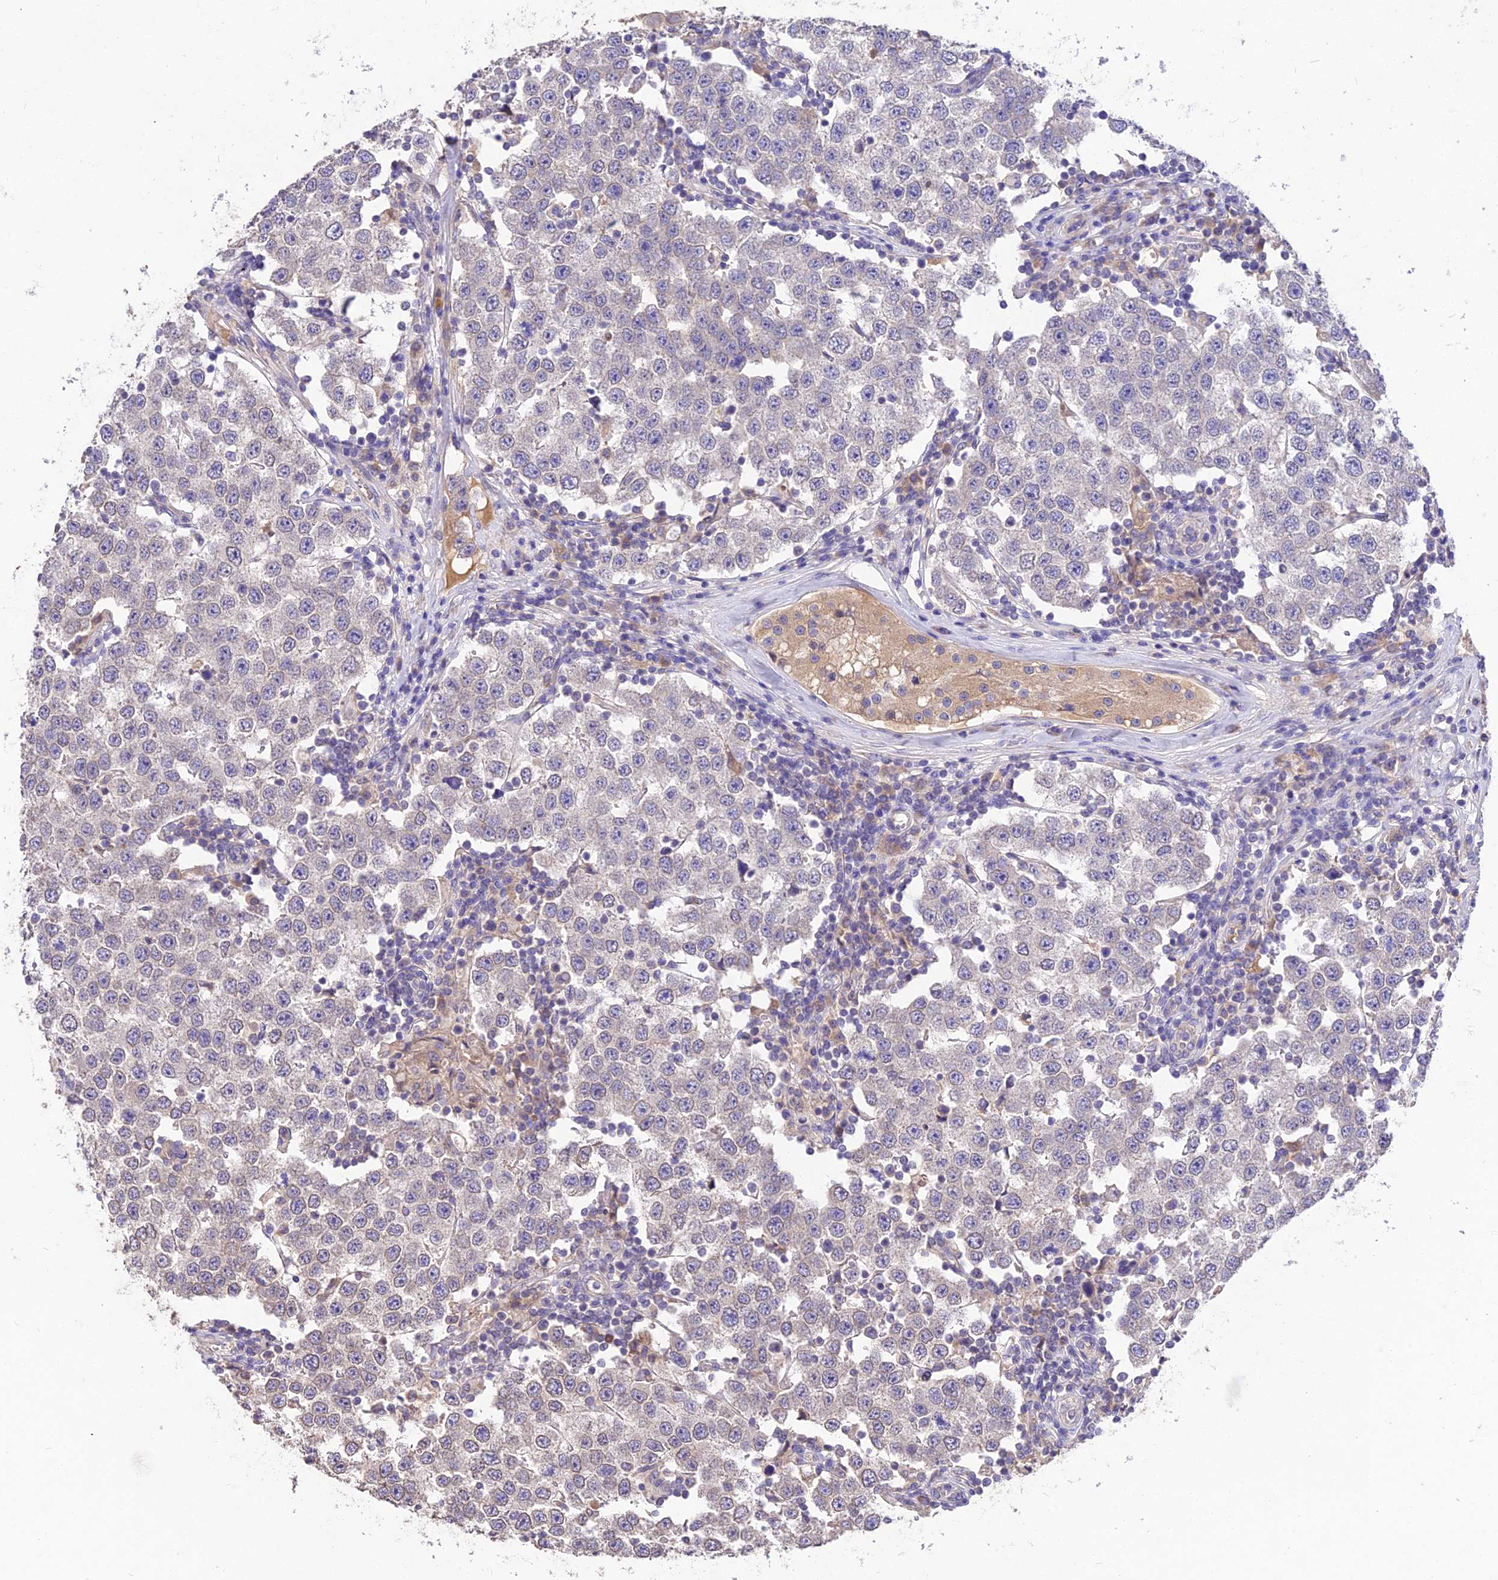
{"staining": {"intensity": "weak", "quantity": "25%-75%", "location": "cytoplasmic/membranous,nuclear"}, "tissue": "testis cancer", "cell_type": "Tumor cells", "image_type": "cancer", "snomed": [{"axis": "morphology", "description": "Seminoma, NOS"}, {"axis": "topography", "description": "Testis"}], "caption": "High-power microscopy captured an immunohistochemistry (IHC) image of testis cancer, revealing weak cytoplasmic/membranous and nuclear expression in about 25%-75% of tumor cells.", "gene": "PGK1", "patient": {"sex": "male", "age": 34}}